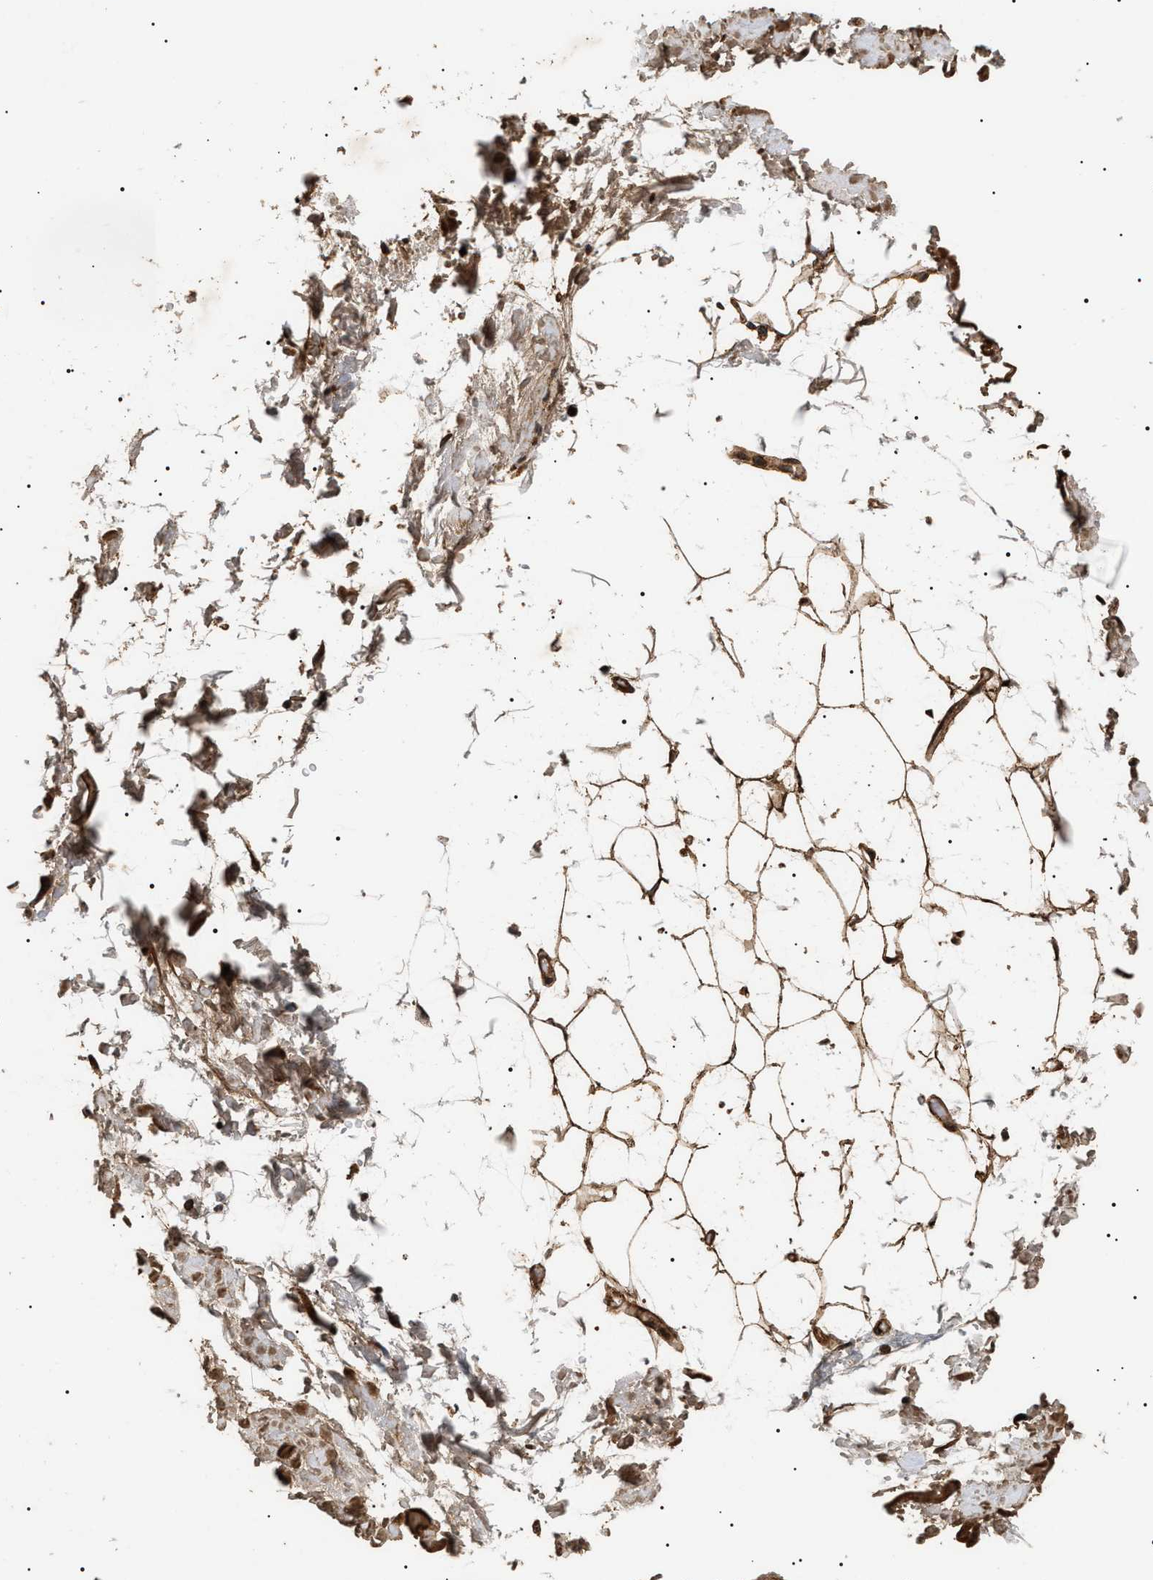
{"staining": {"intensity": "strong", "quantity": "25%-75%", "location": "cytoplasmic/membranous"}, "tissue": "adipose tissue", "cell_type": "Adipocytes", "image_type": "normal", "snomed": [{"axis": "morphology", "description": "Normal tissue, NOS"}, {"axis": "topography", "description": "Soft tissue"}], "caption": "IHC (DAB (3,3'-diaminobenzidine)) staining of unremarkable adipose tissue displays strong cytoplasmic/membranous protein staining in approximately 25%-75% of adipocytes.", "gene": "ZBTB26", "patient": {"sex": "male", "age": 72}}